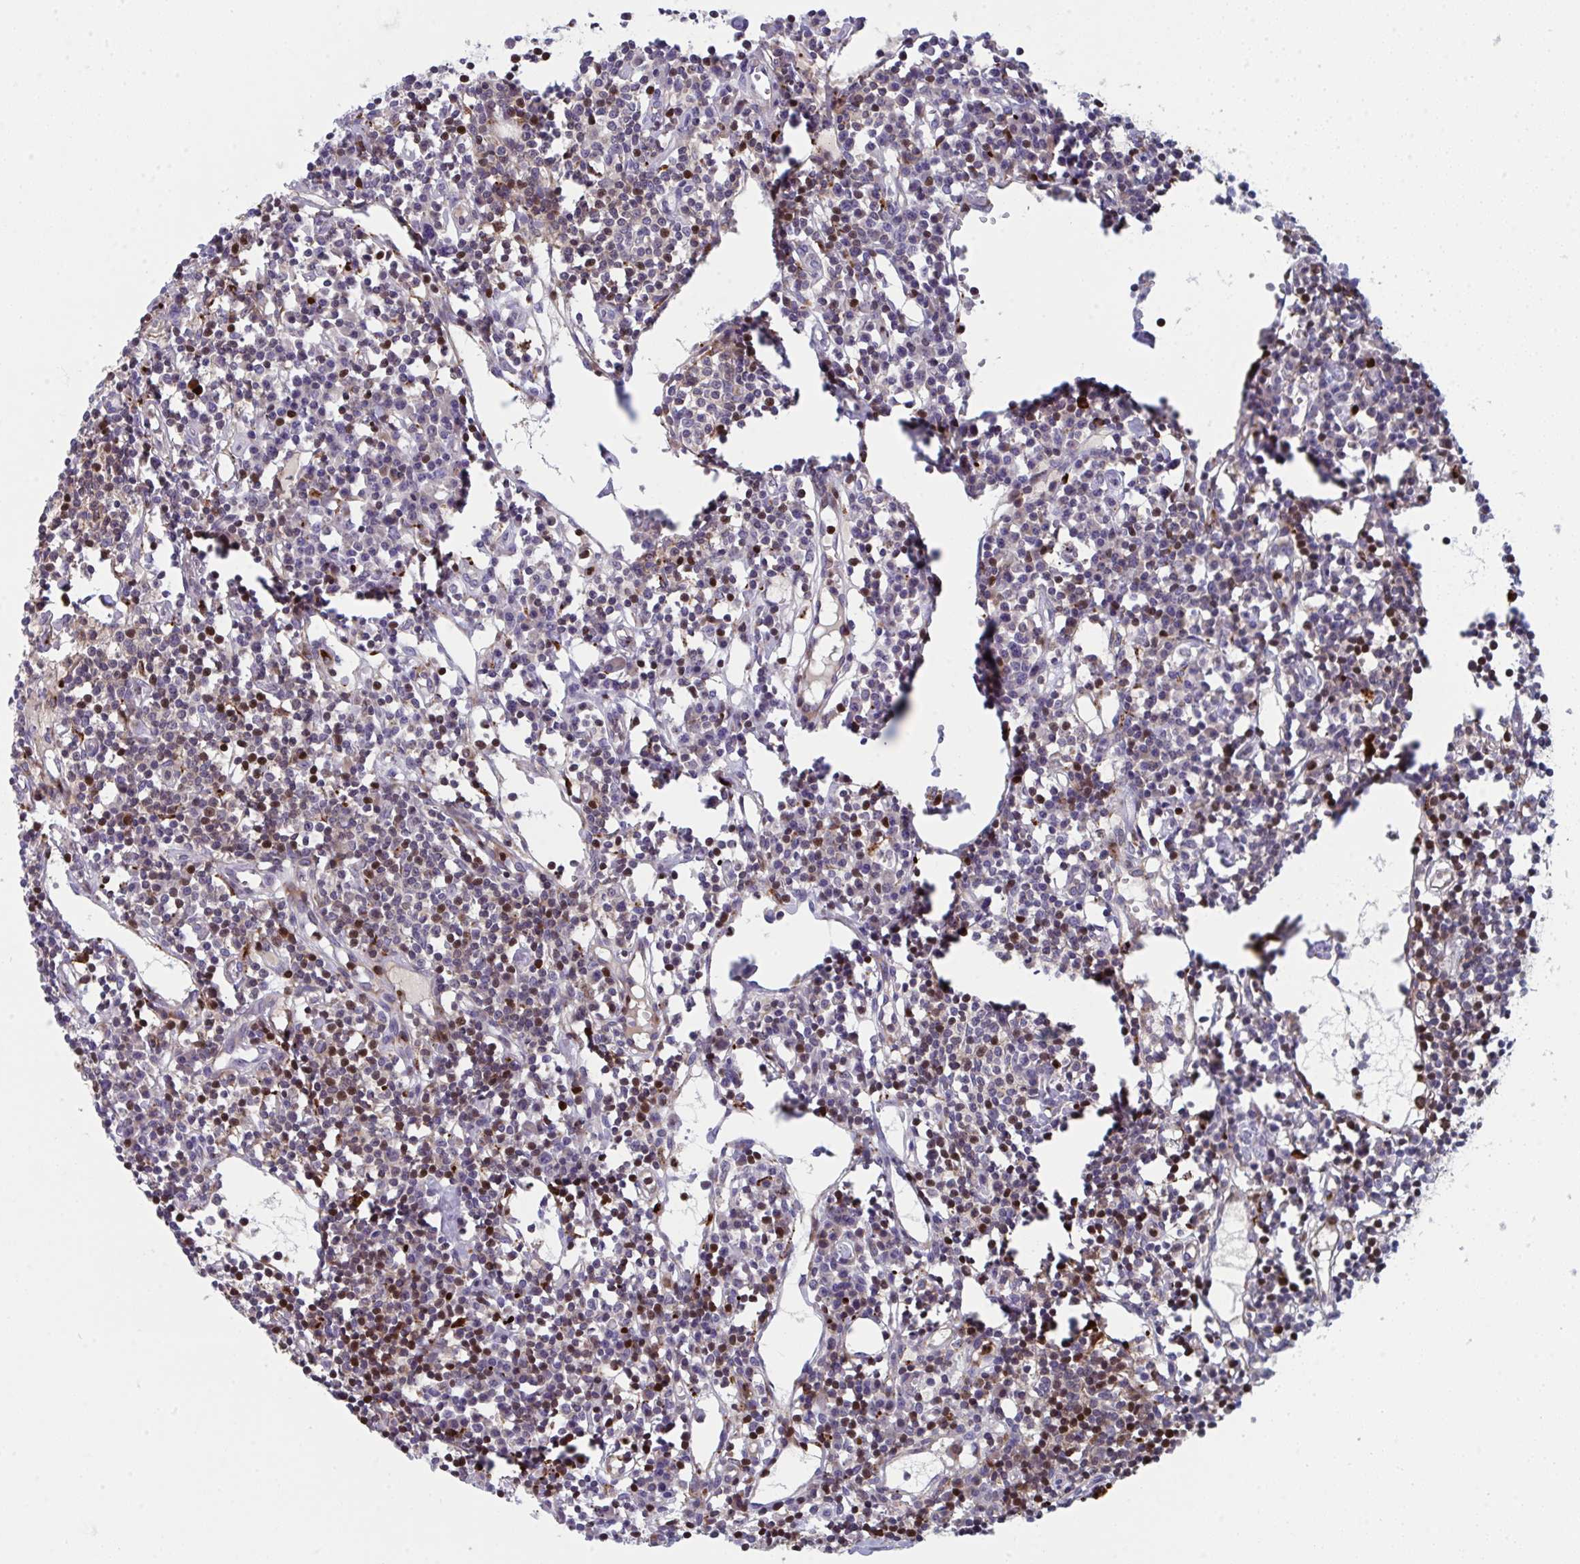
{"staining": {"intensity": "strong", "quantity": "<25%", "location": "cytoplasmic/membranous"}, "tissue": "lymph node", "cell_type": "Germinal center cells", "image_type": "normal", "snomed": [{"axis": "morphology", "description": "Normal tissue, NOS"}, {"axis": "topography", "description": "Lymph node"}], "caption": "This is a photomicrograph of immunohistochemistry (IHC) staining of unremarkable lymph node, which shows strong expression in the cytoplasmic/membranous of germinal center cells.", "gene": "AOC2", "patient": {"sex": "female", "age": 78}}